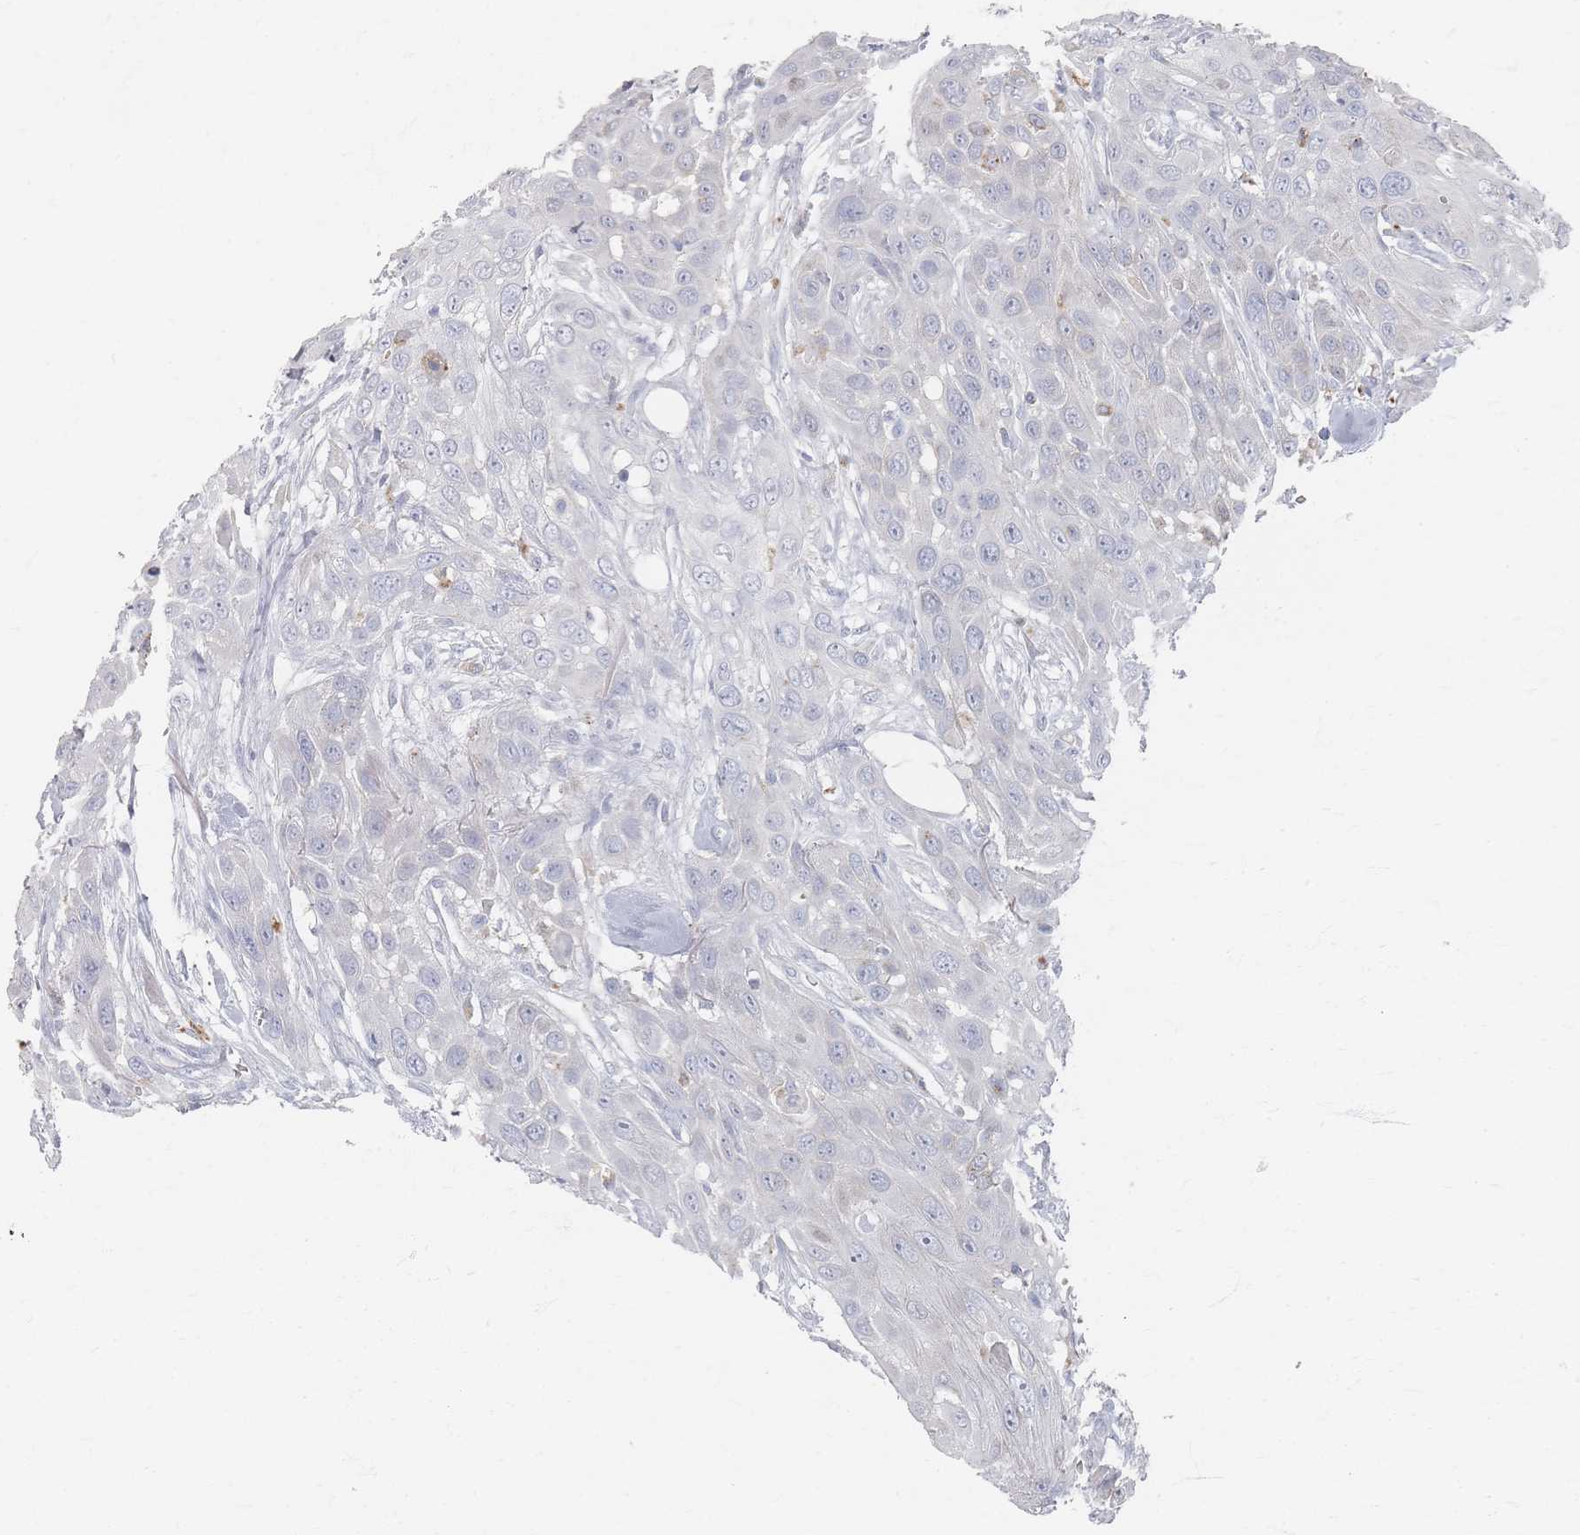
{"staining": {"intensity": "negative", "quantity": "none", "location": "none"}, "tissue": "head and neck cancer", "cell_type": "Tumor cells", "image_type": "cancer", "snomed": [{"axis": "morphology", "description": "Squamous cell carcinoma, NOS"}, {"axis": "topography", "description": "Head-Neck"}], "caption": "Tumor cells show no significant protein positivity in head and neck cancer. (DAB immunohistochemistry (IHC) visualized using brightfield microscopy, high magnification).", "gene": "SLC2A11", "patient": {"sex": "male", "age": 81}}